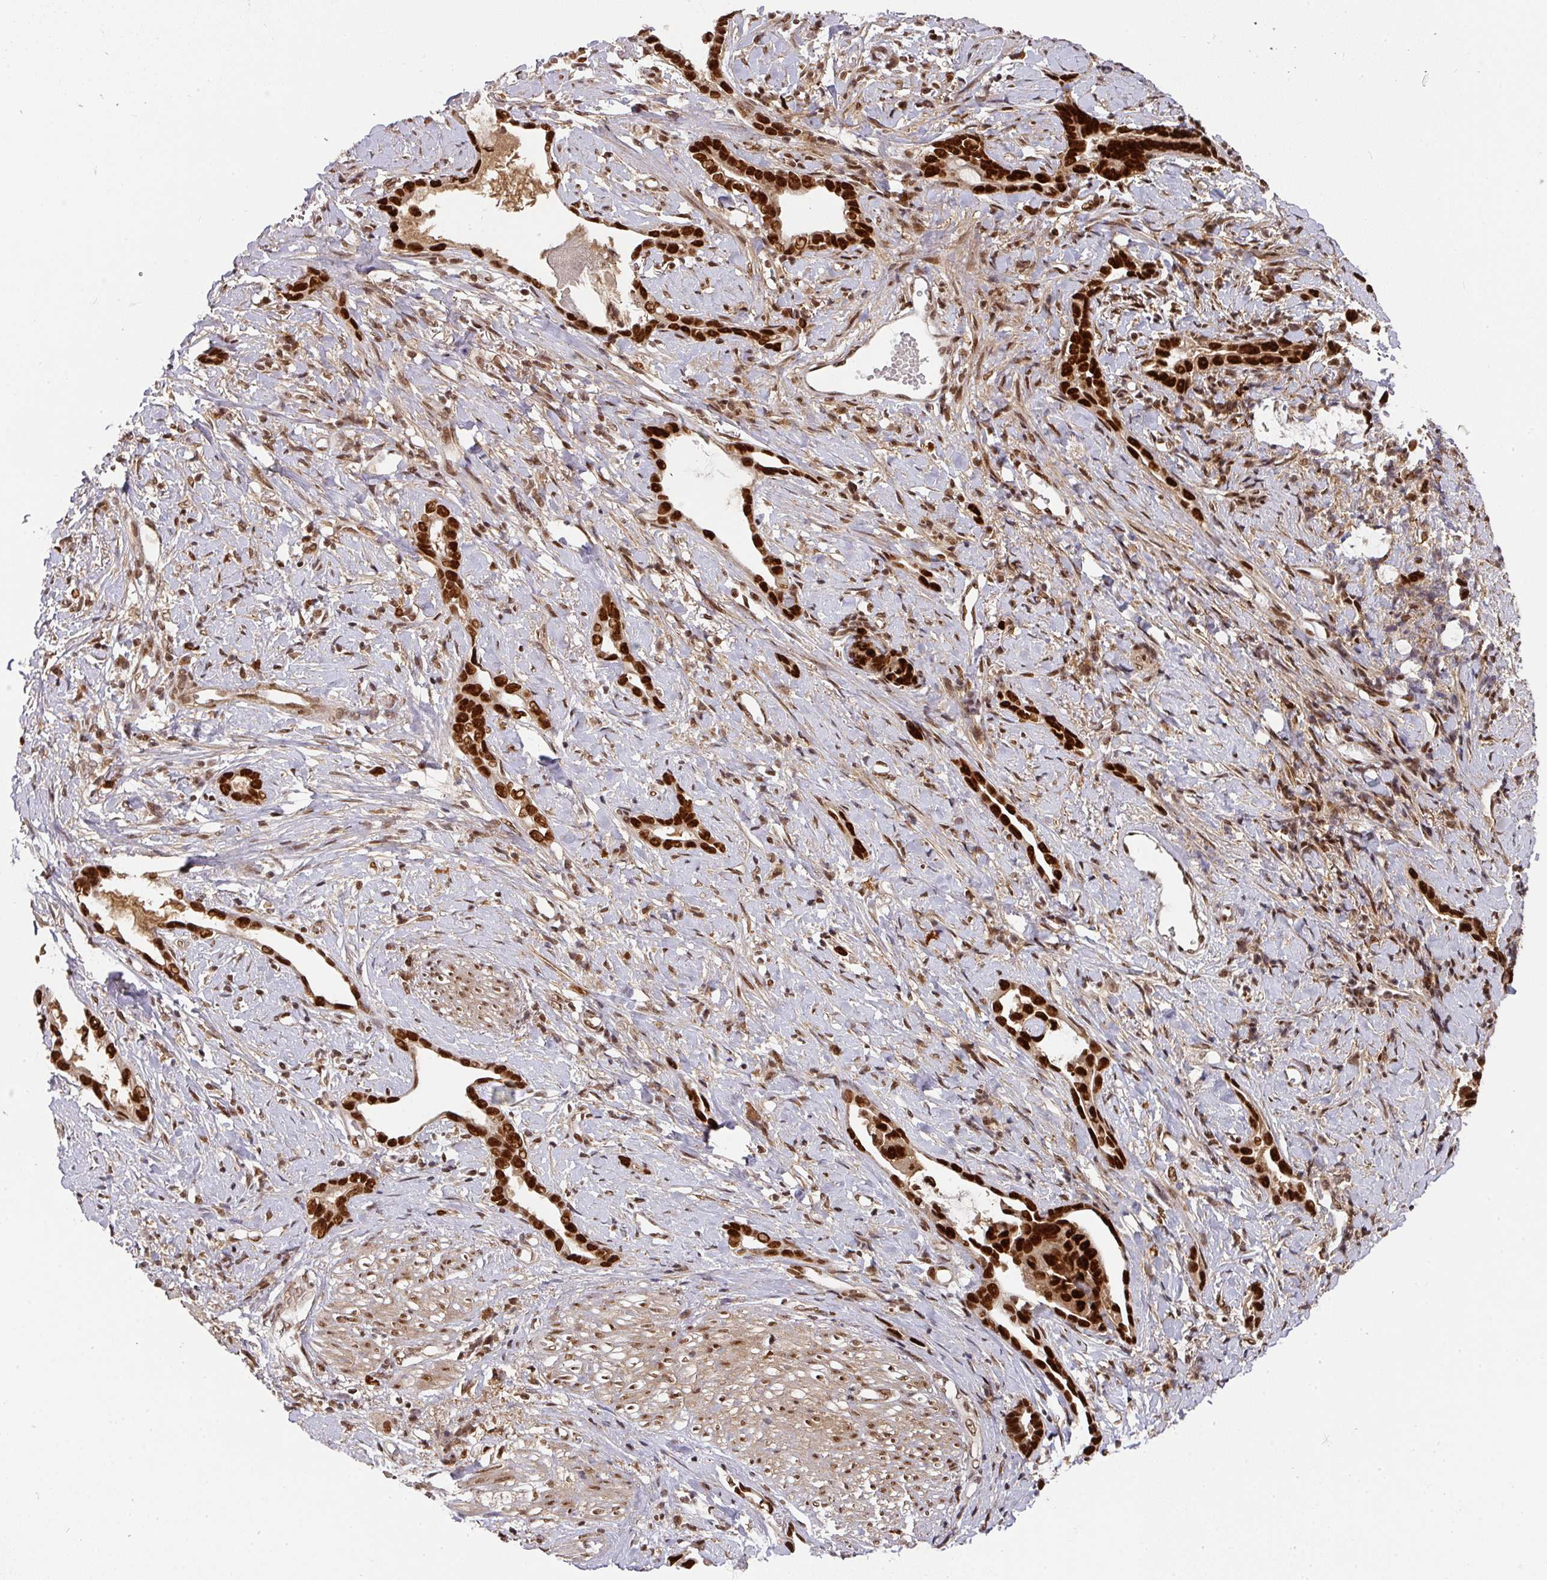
{"staining": {"intensity": "strong", "quantity": ">75%", "location": "nuclear"}, "tissue": "stomach cancer", "cell_type": "Tumor cells", "image_type": "cancer", "snomed": [{"axis": "morphology", "description": "Adenocarcinoma, NOS"}, {"axis": "topography", "description": "Stomach"}], "caption": "Stomach adenocarcinoma was stained to show a protein in brown. There is high levels of strong nuclear staining in approximately >75% of tumor cells.", "gene": "DIDO1", "patient": {"sex": "male", "age": 55}}